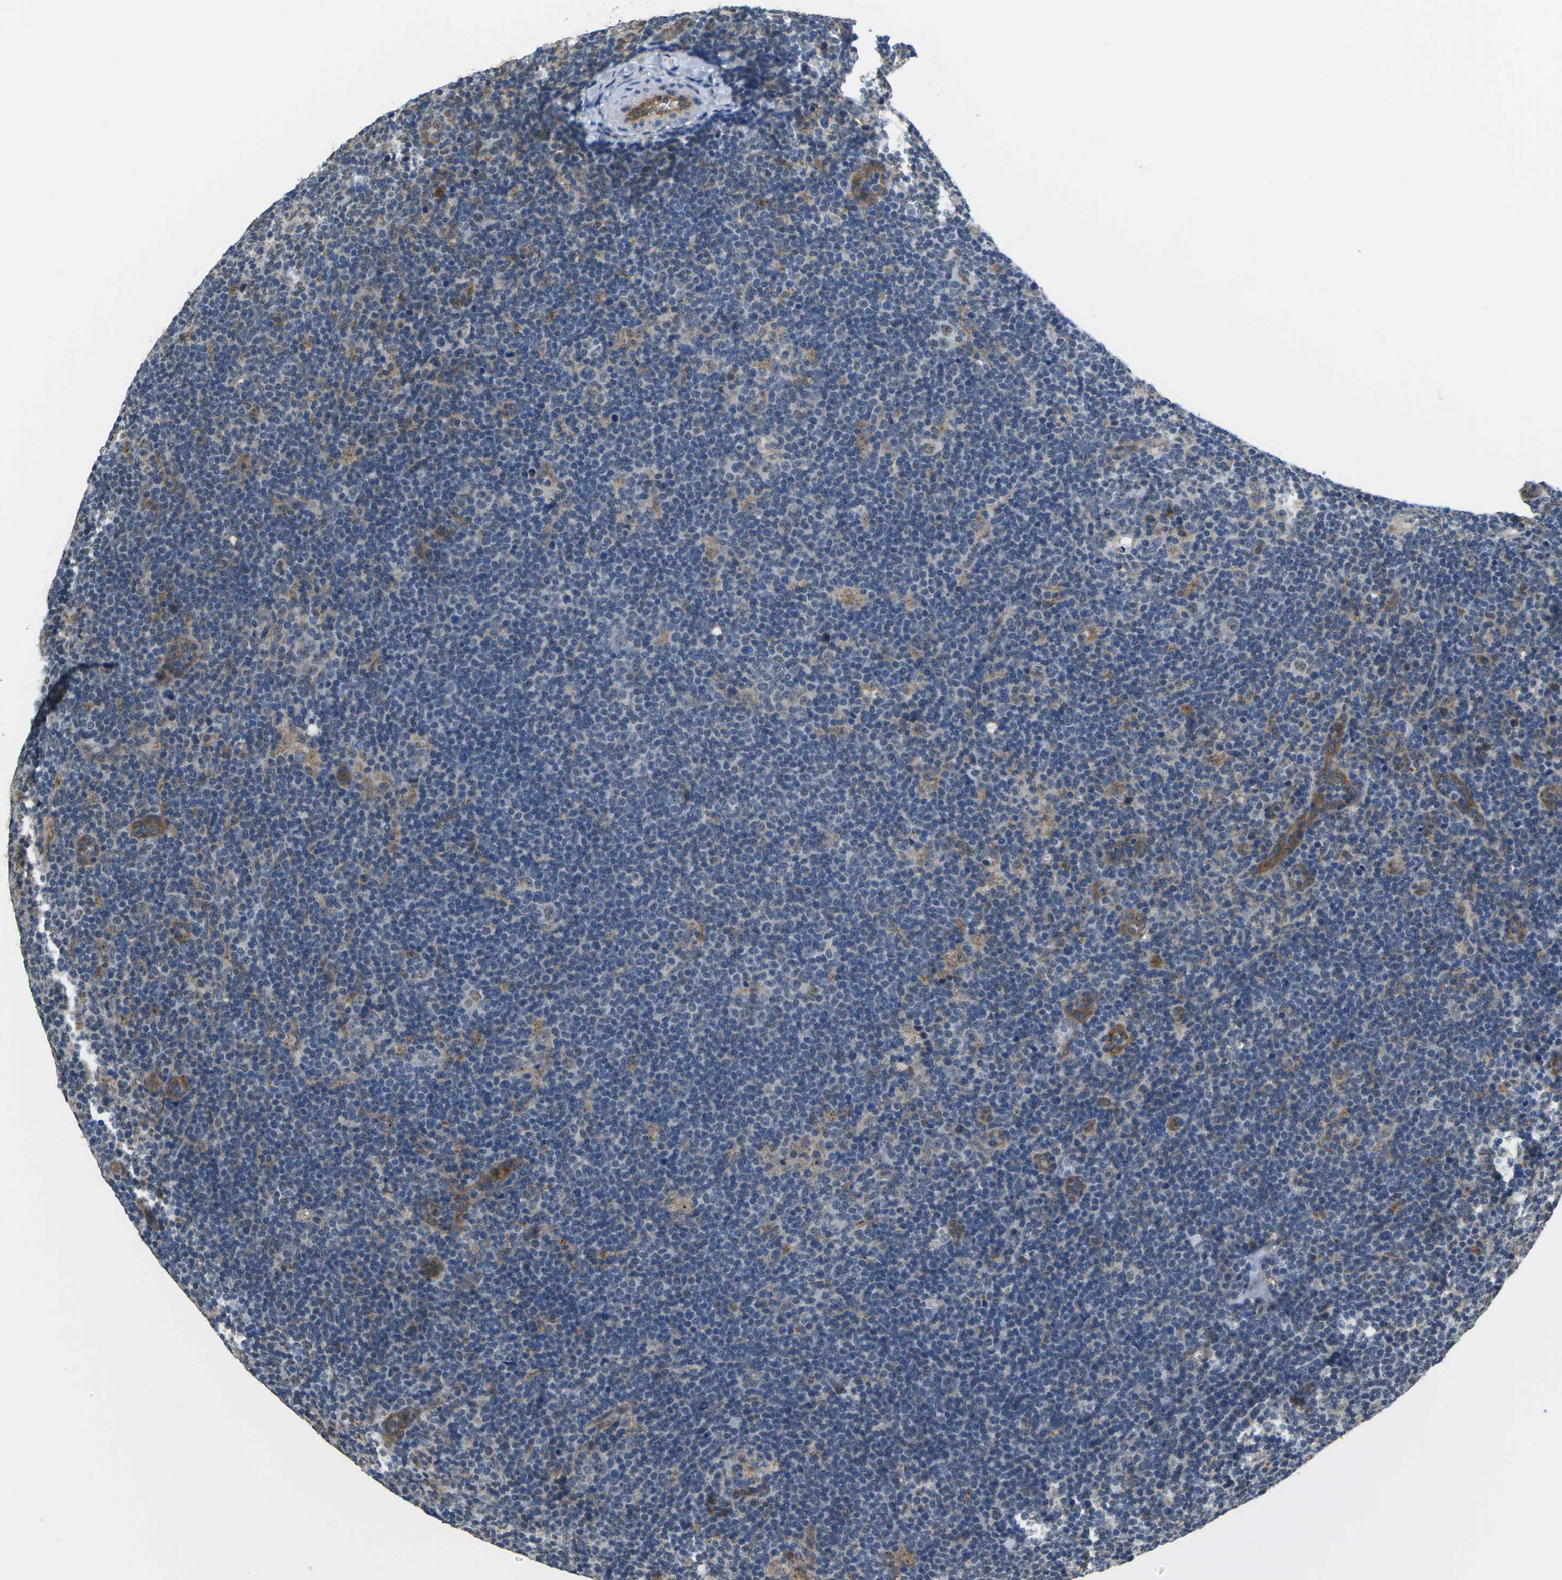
{"staining": {"intensity": "weak", "quantity": "<25%", "location": "nuclear"}, "tissue": "lymphoma", "cell_type": "Tumor cells", "image_type": "cancer", "snomed": [{"axis": "morphology", "description": "Hodgkin's disease, NOS"}, {"axis": "topography", "description": "Lymph node"}], "caption": "Tumor cells are negative for brown protein staining in lymphoma. (DAB (3,3'-diaminobenzidine) immunohistochemistry (IHC) with hematoxylin counter stain).", "gene": "ERBB4", "patient": {"sex": "female", "age": 57}}